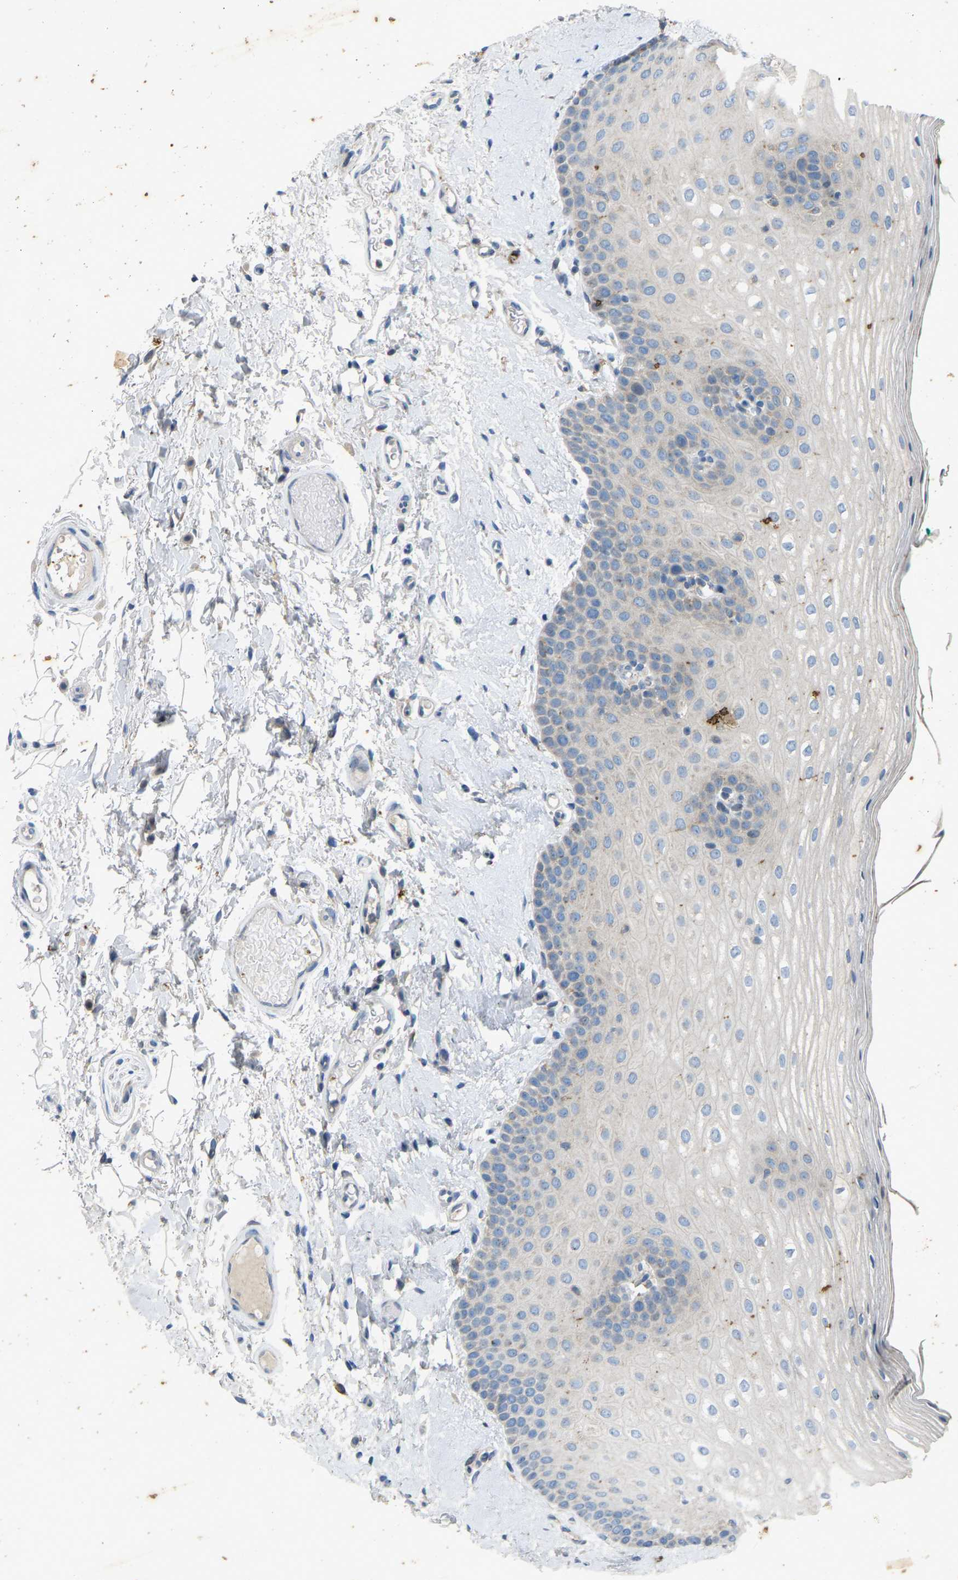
{"staining": {"intensity": "negative", "quantity": "none", "location": "none"}, "tissue": "oral mucosa", "cell_type": "Squamous epithelial cells", "image_type": "normal", "snomed": [{"axis": "morphology", "description": "Normal tissue, NOS"}, {"axis": "topography", "description": "Skin"}, {"axis": "topography", "description": "Oral tissue"}], "caption": "Immunohistochemistry (IHC) of benign oral mucosa exhibits no expression in squamous epithelial cells.", "gene": "ENSG00000283765", "patient": {"sex": "male", "age": 84}}